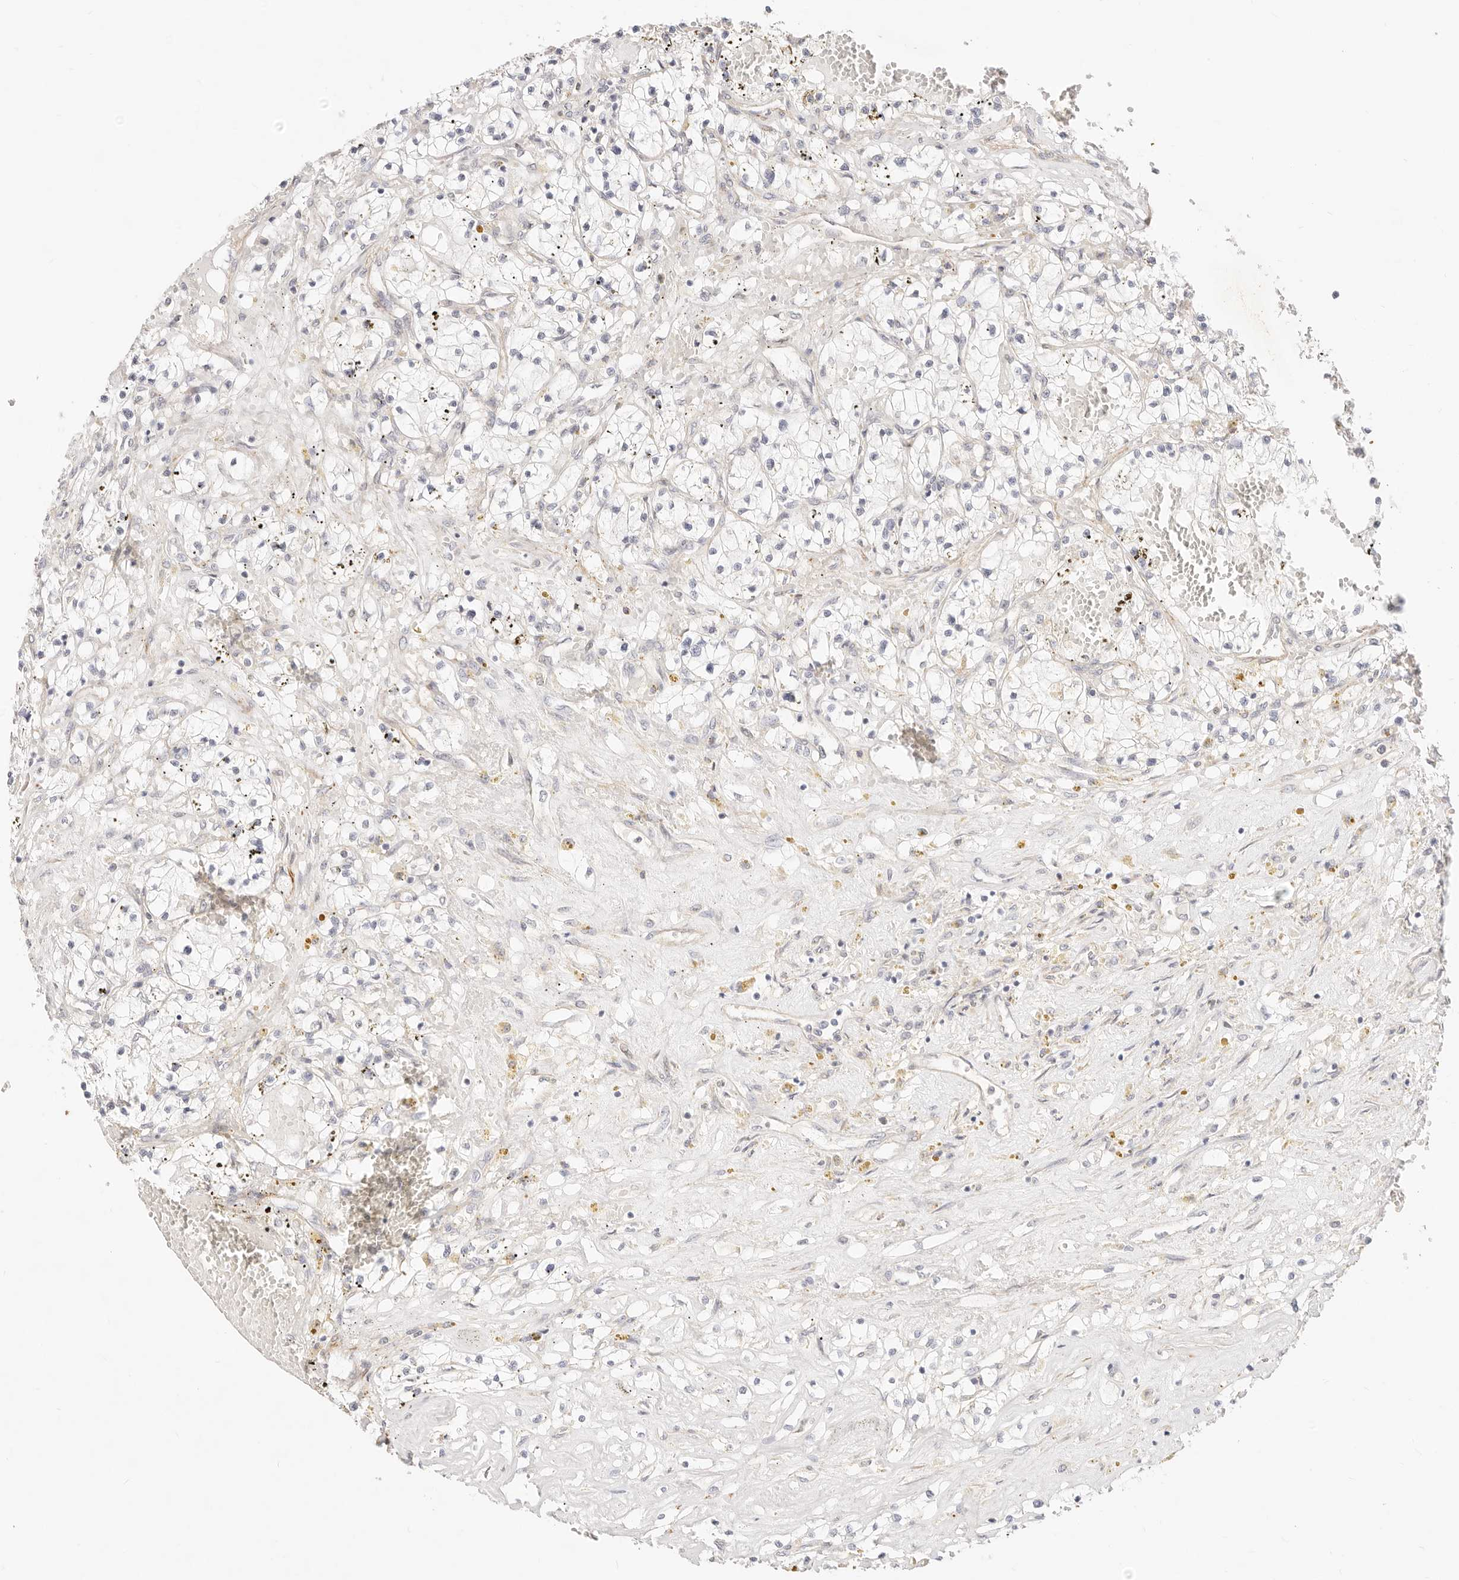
{"staining": {"intensity": "negative", "quantity": "none", "location": "none"}, "tissue": "renal cancer", "cell_type": "Tumor cells", "image_type": "cancer", "snomed": [{"axis": "morphology", "description": "Normal tissue, NOS"}, {"axis": "morphology", "description": "Adenocarcinoma, NOS"}, {"axis": "topography", "description": "Kidney"}], "caption": "Immunohistochemistry (IHC) of human renal cancer shows no expression in tumor cells.", "gene": "UBXN10", "patient": {"sex": "male", "age": 68}}